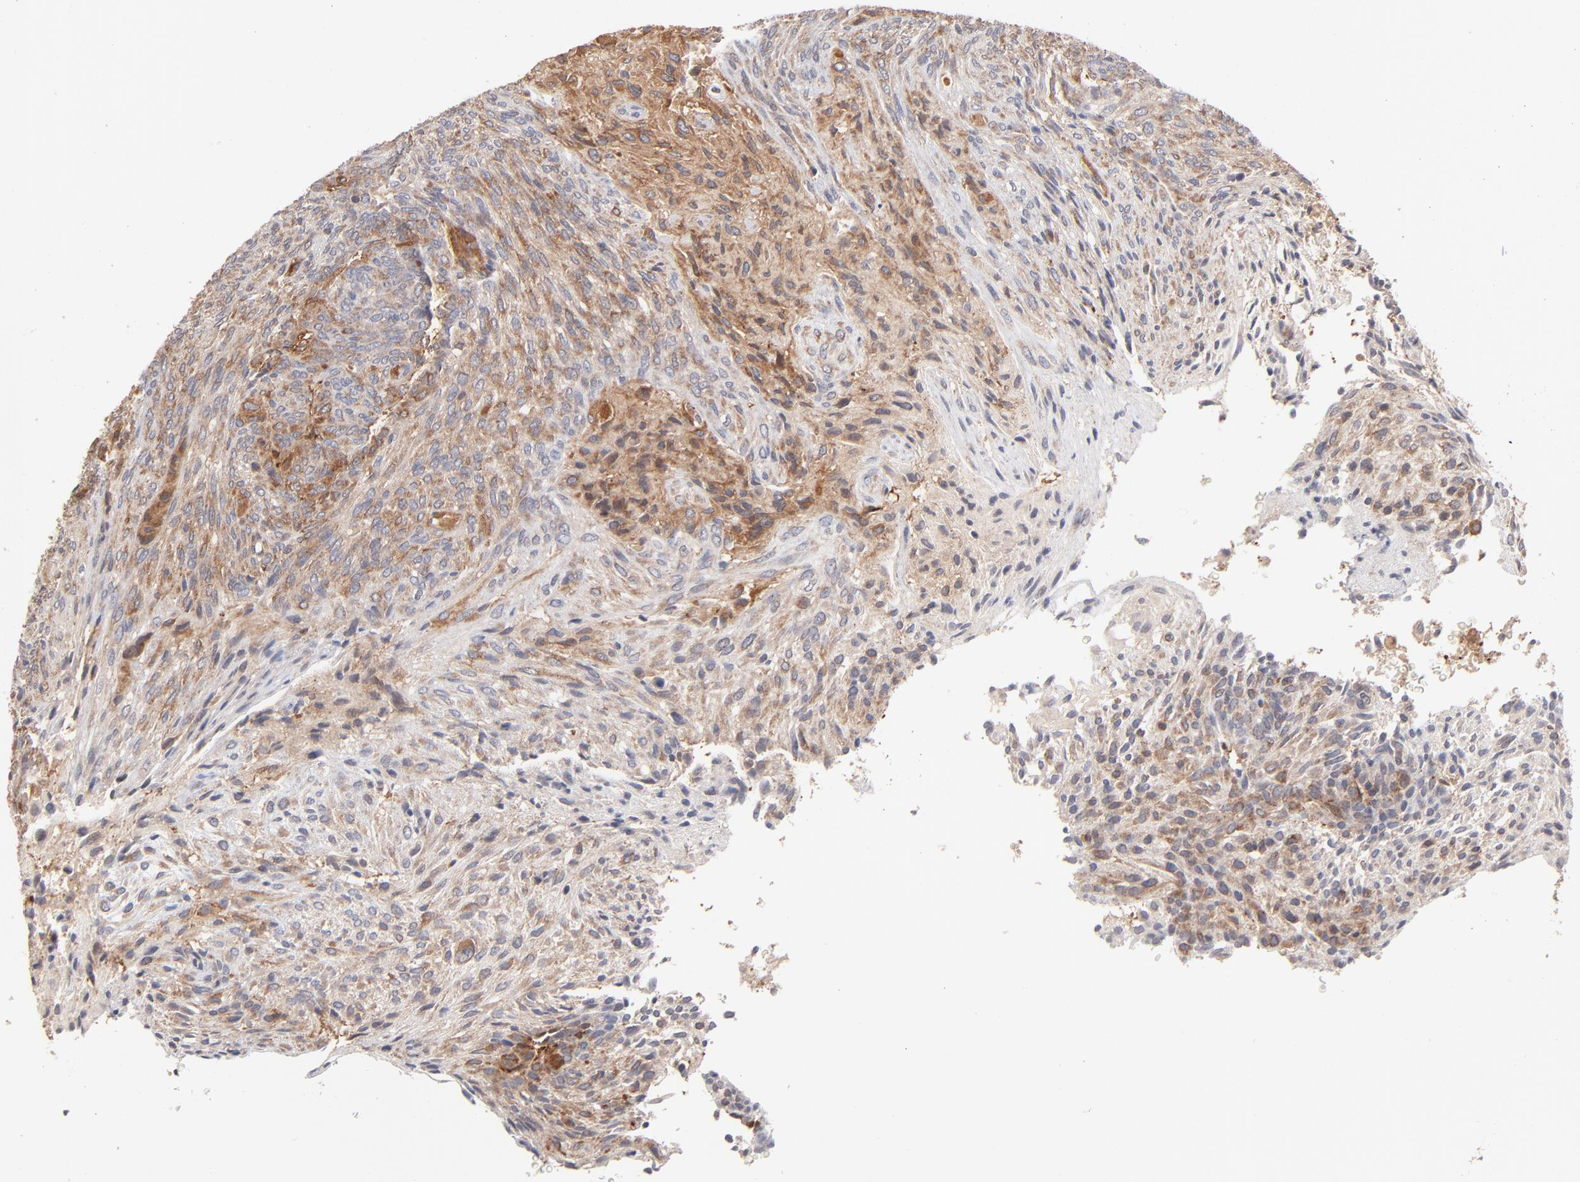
{"staining": {"intensity": "moderate", "quantity": ">75%", "location": "cytoplasmic/membranous"}, "tissue": "glioma", "cell_type": "Tumor cells", "image_type": "cancer", "snomed": [{"axis": "morphology", "description": "Glioma, malignant, High grade"}, {"axis": "topography", "description": "Cerebral cortex"}], "caption": "Protein analysis of malignant glioma (high-grade) tissue displays moderate cytoplasmic/membranous expression in approximately >75% of tumor cells.", "gene": "IVNS1ABP", "patient": {"sex": "female", "age": 55}}